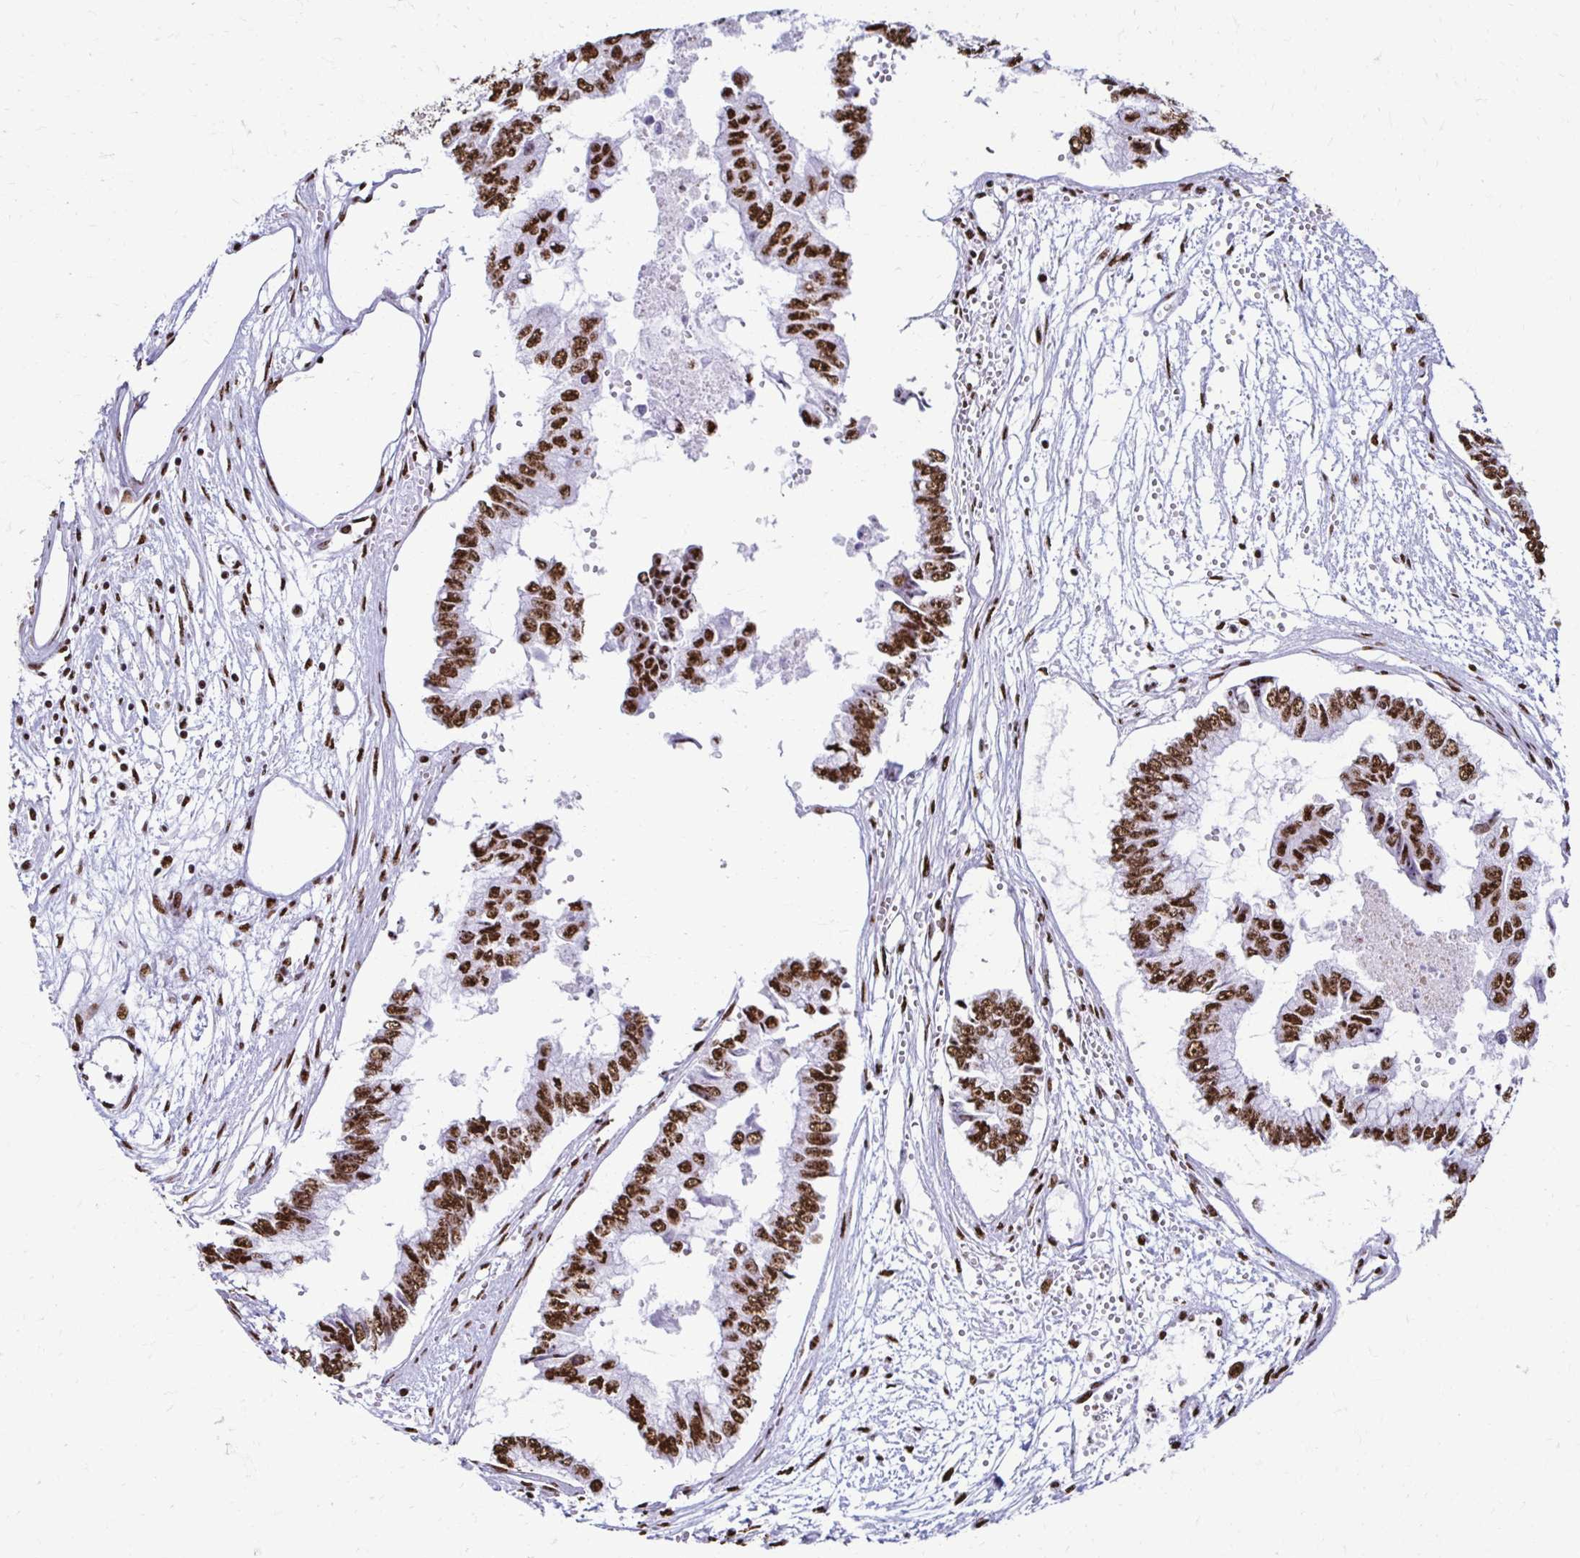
{"staining": {"intensity": "strong", "quantity": ">75%", "location": "nuclear"}, "tissue": "ovarian cancer", "cell_type": "Tumor cells", "image_type": "cancer", "snomed": [{"axis": "morphology", "description": "Cystadenocarcinoma, mucinous, NOS"}, {"axis": "topography", "description": "Ovary"}], "caption": "The micrograph exhibits staining of ovarian cancer (mucinous cystadenocarcinoma), revealing strong nuclear protein positivity (brown color) within tumor cells. (IHC, brightfield microscopy, high magnification).", "gene": "NONO", "patient": {"sex": "female", "age": 72}}